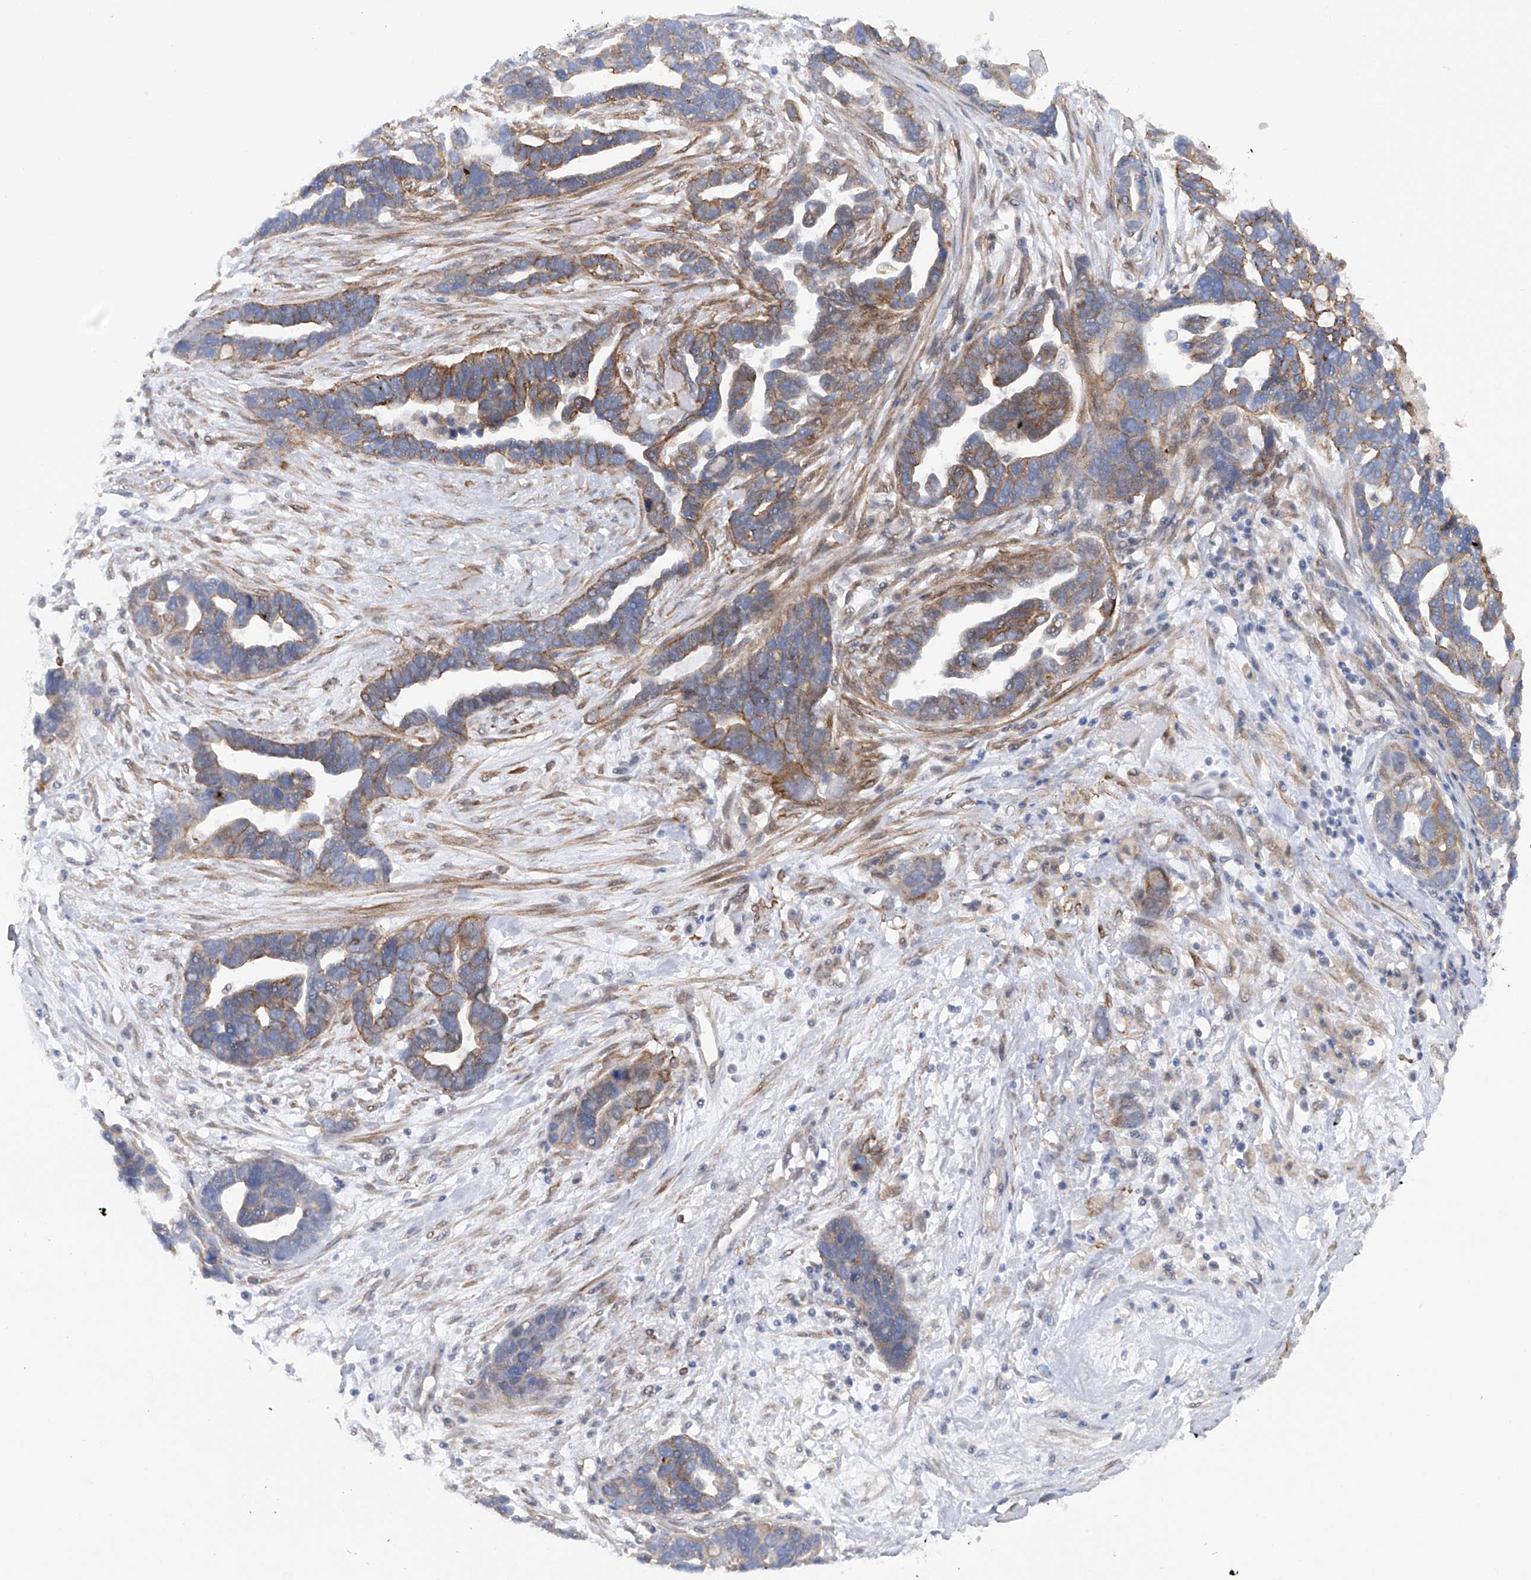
{"staining": {"intensity": "moderate", "quantity": "25%-75%", "location": "cytoplasmic/membranous"}, "tissue": "ovarian cancer", "cell_type": "Tumor cells", "image_type": "cancer", "snomed": [{"axis": "morphology", "description": "Cystadenocarcinoma, serous, NOS"}, {"axis": "topography", "description": "Ovary"}], "caption": "The immunohistochemical stain labels moderate cytoplasmic/membranous expression in tumor cells of ovarian cancer (serous cystadenocarcinoma) tissue.", "gene": "ZNF490", "patient": {"sex": "female", "age": 54}}